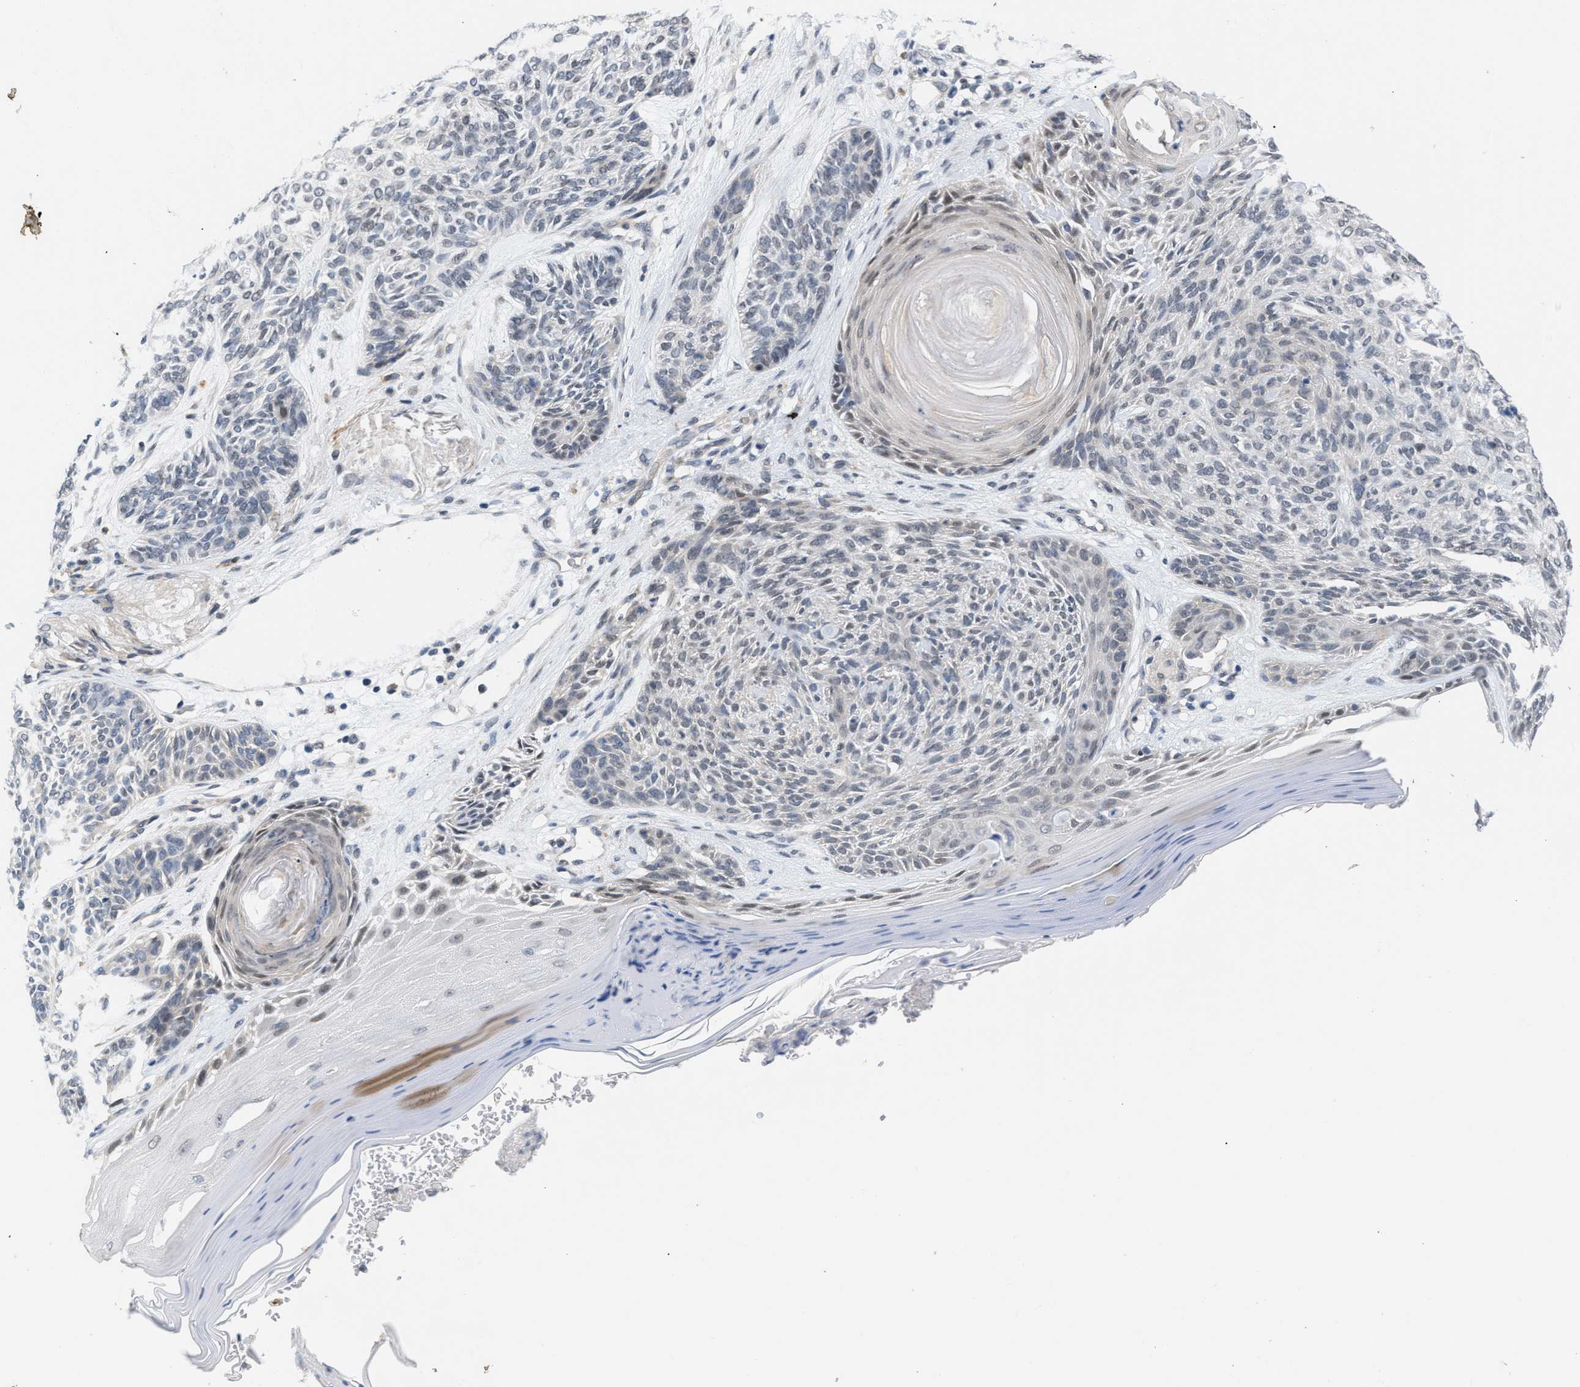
{"staining": {"intensity": "negative", "quantity": "none", "location": "none"}, "tissue": "skin cancer", "cell_type": "Tumor cells", "image_type": "cancer", "snomed": [{"axis": "morphology", "description": "Basal cell carcinoma"}, {"axis": "topography", "description": "Skin"}], "caption": "DAB (3,3'-diaminobenzidine) immunohistochemical staining of skin cancer (basal cell carcinoma) reveals no significant positivity in tumor cells.", "gene": "TXNRD3", "patient": {"sex": "male", "age": 55}}